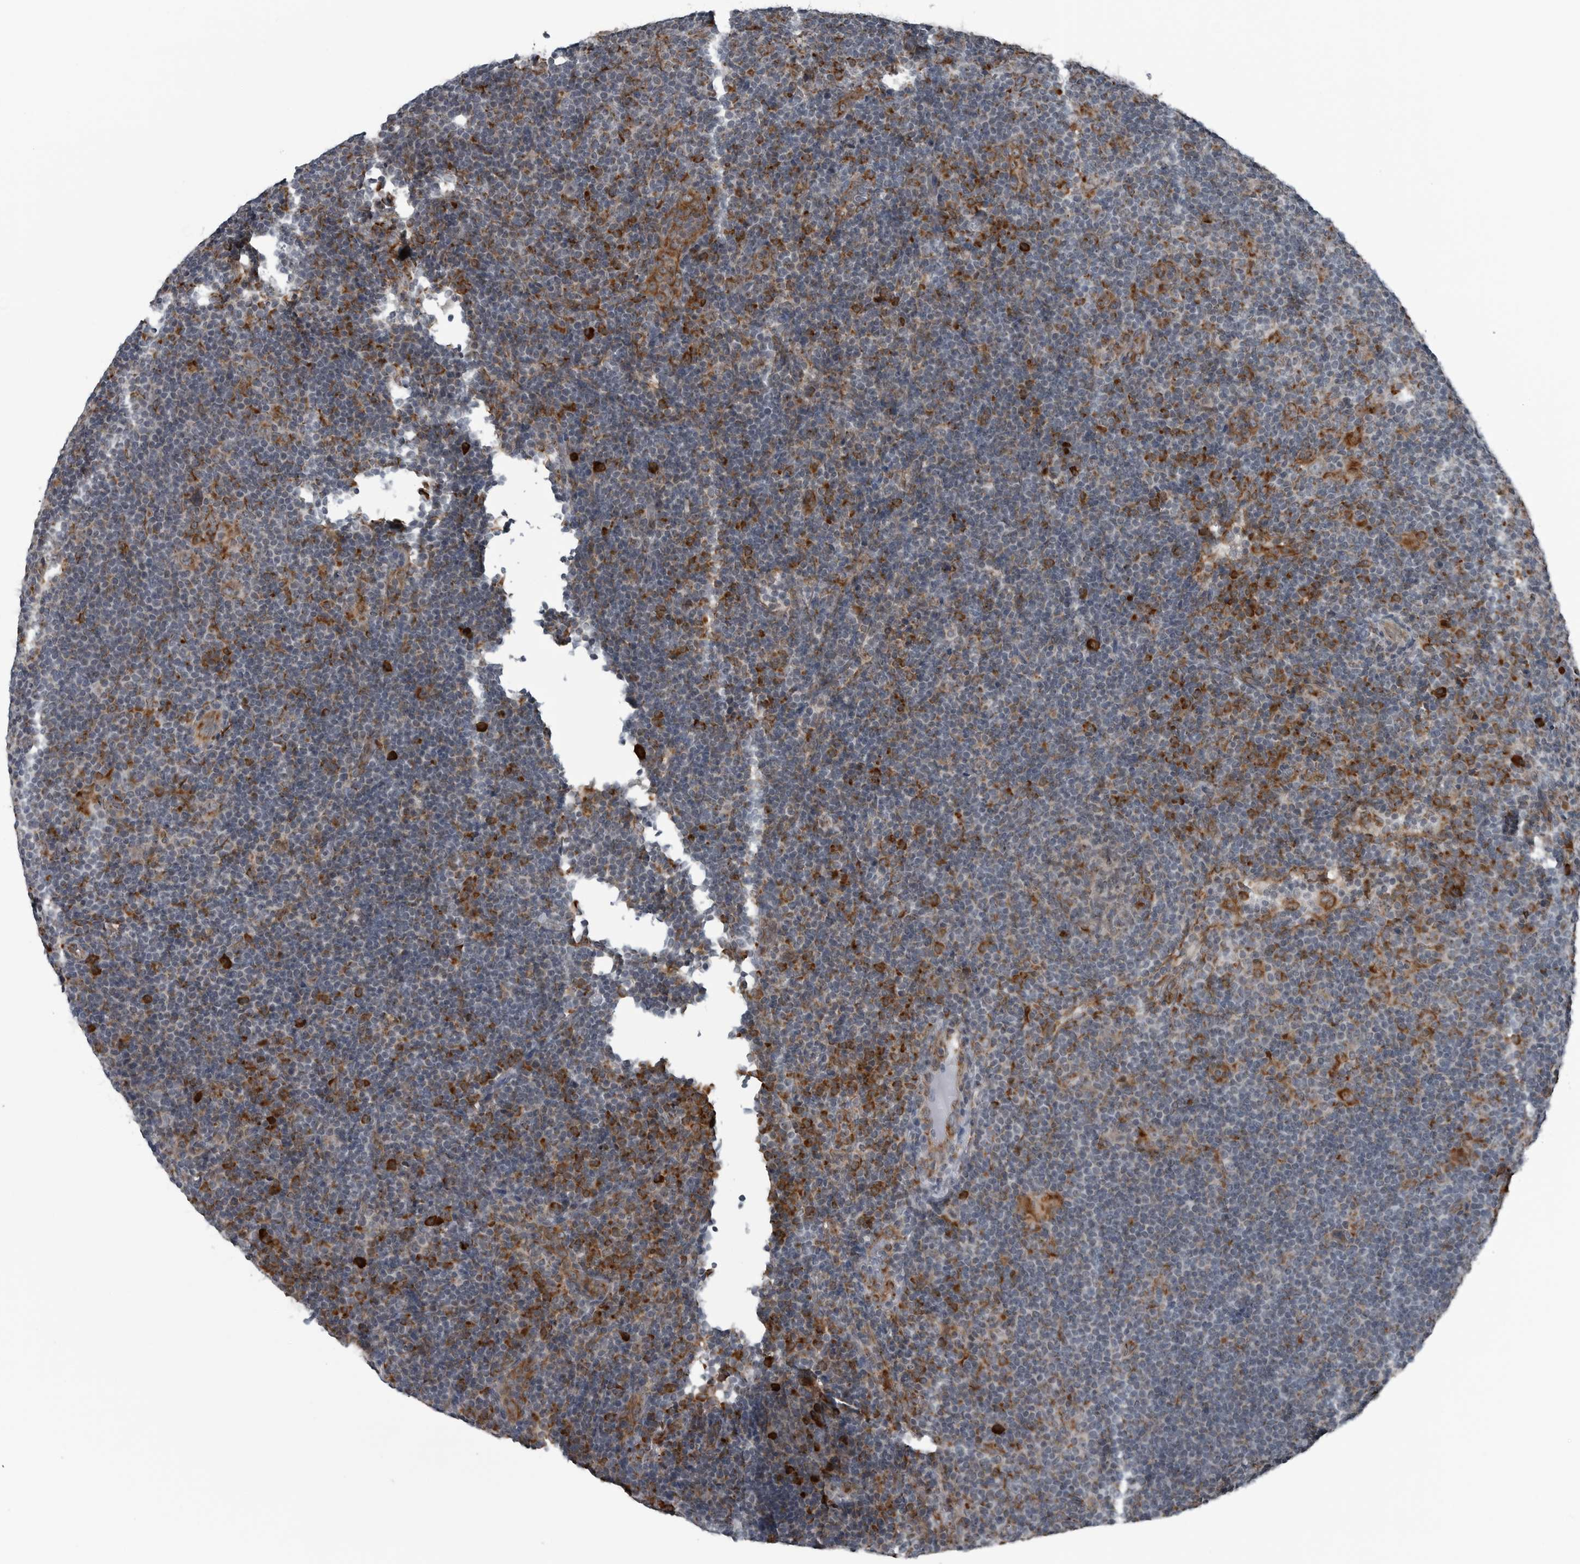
{"staining": {"intensity": "weak", "quantity": "<25%", "location": "cytoplasmic/membranous"}, "tissue": "lymphoma", "cell_type": "Tumor cells", "image_type": "cancer", "snomed": [{"axis": "morphology", "description": "Hodgkin's disease, NOS"}, {"axis": "topography", "description": "Lymph node"}], "caption": "Immunohistochemical staining of lymphoma exhibits no significant staining in tumor cells. Nuclei are stained in blue.", "gene": "CEP85", "patient": {"sex": "female", "age": 57}}